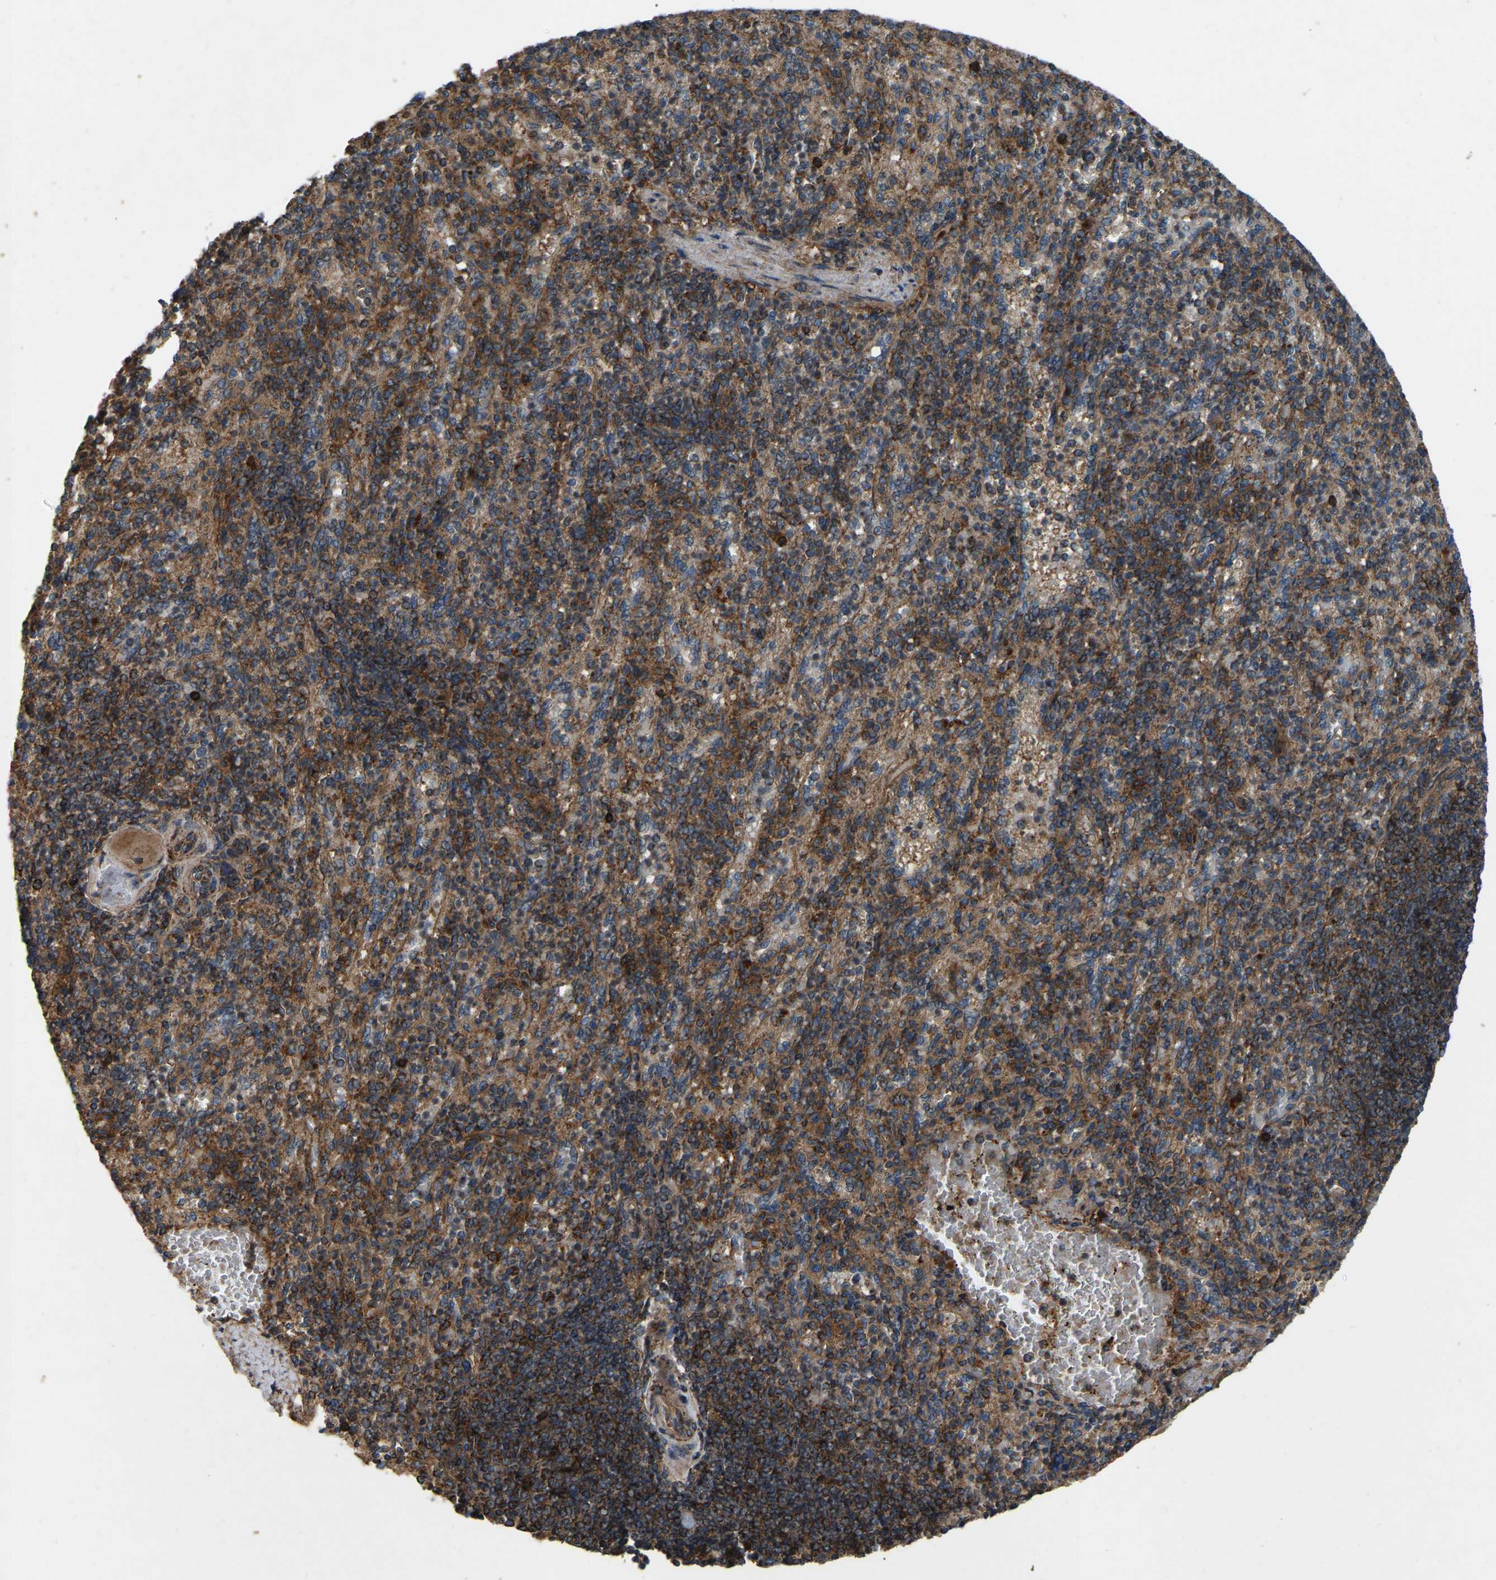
{"staining": {"intensity": "strong", "quantity": "25%-75%", "location": "cytoplasmic/membranous"}, "tissue": "spleen", "cell_type": "Cells in red pulp", "image_type": "normal", "snomed": [{"axis": "morphology", "description": "Normal tissue, NOS"}, {"axis": "topography", "description": "Spleen"}], "caption": "Immunohistochemical staining of normal human spleen exhibits strong cytoplasmic/membranous protein expression in about 25%-75% of cells in red pulp.", "gene": "SAMD9L", "patient": {"sex": "female", "age": 74}}